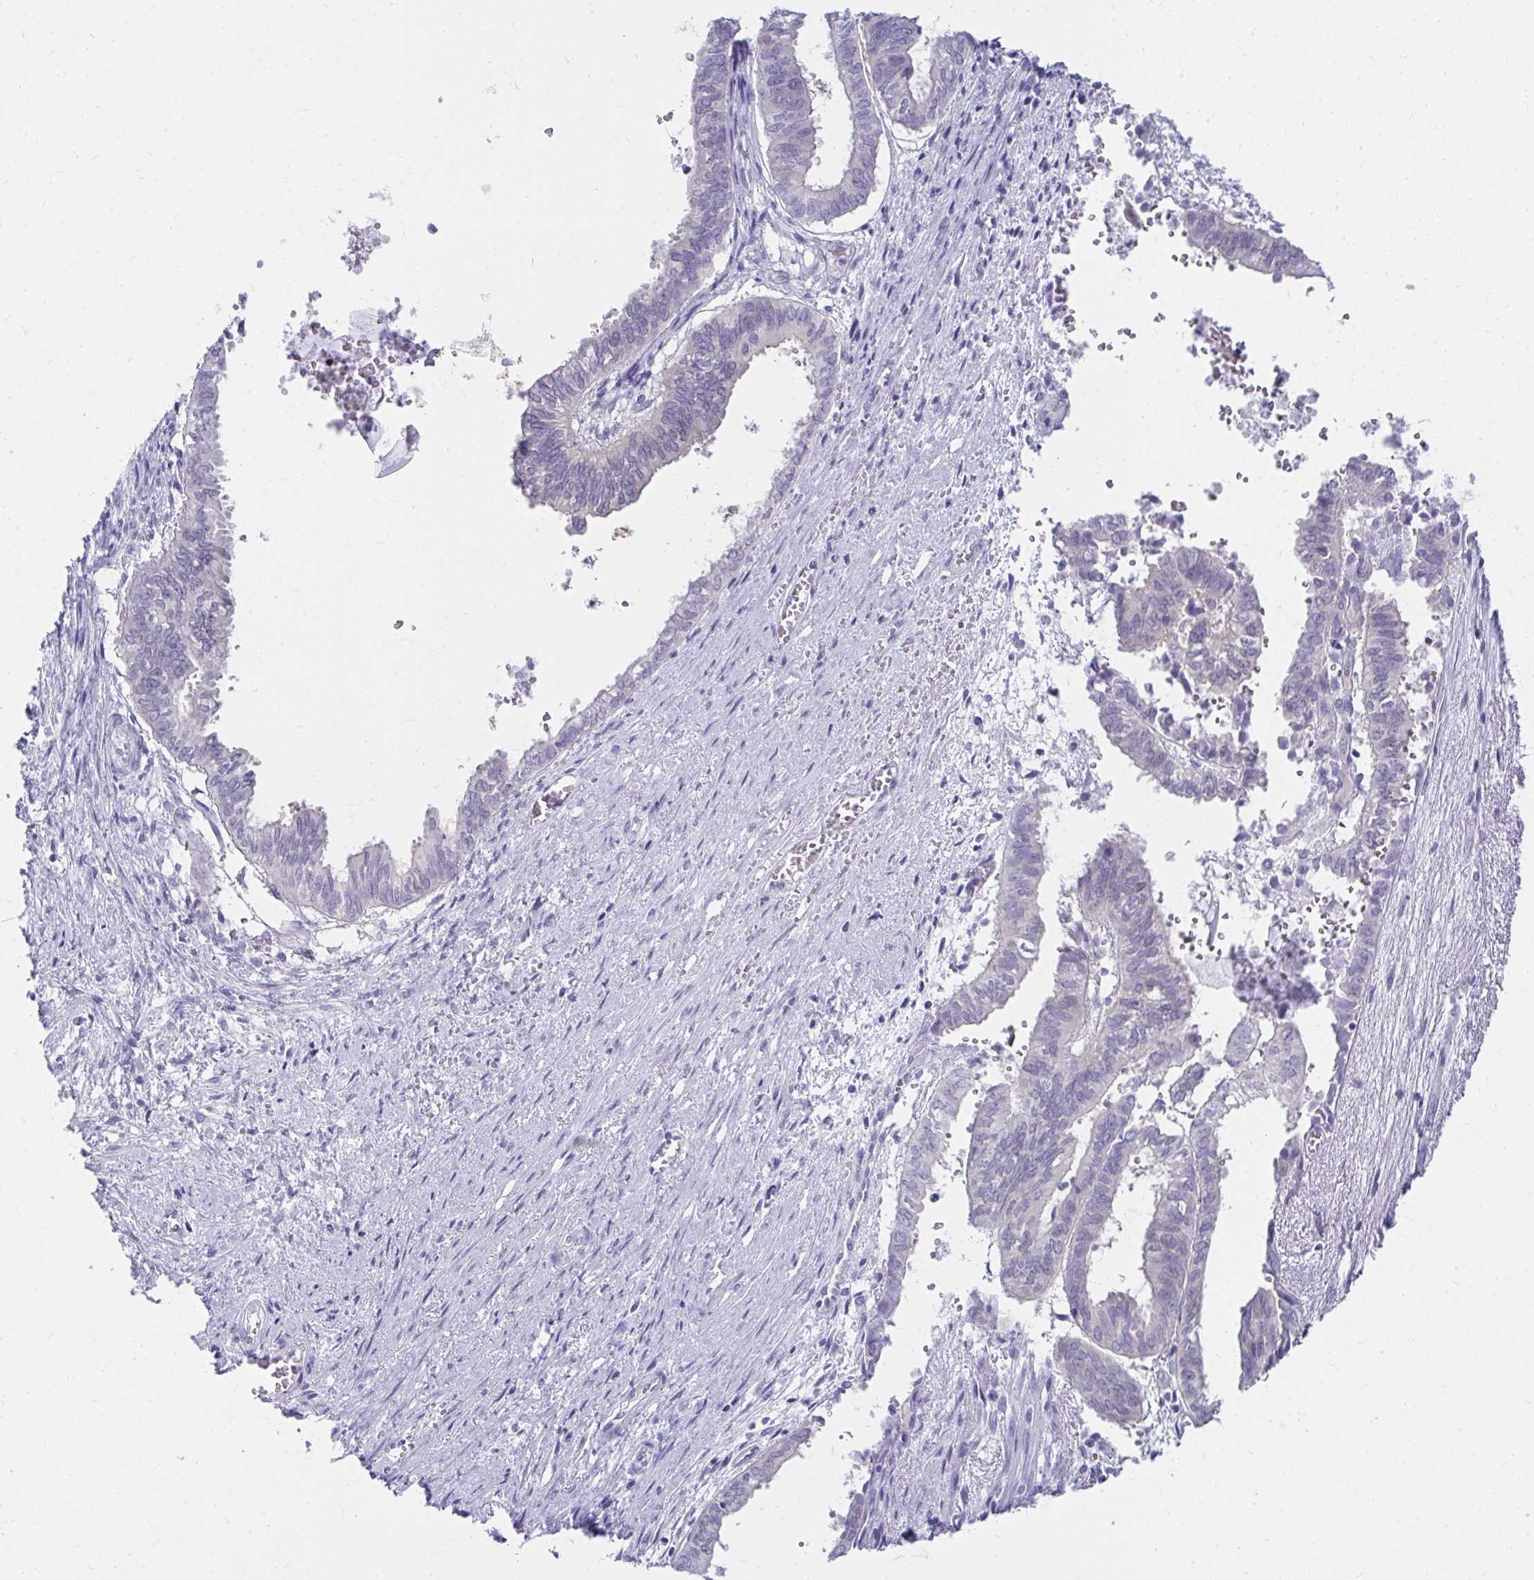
{"staining": {"intensity": "negative", "quantity": "none", "location": "none"}, "tissue": "ovarian cancer", "cell_type": "Tumor cells", "image_type": "cancer", "snomed": [{"axis": "morphology", "description": "Carcinoma, endometroid"}, {"axis": "topography", "description": "Ovary"}], "caption": "High magnification brightfield microscopy of ovarian endometroid carcinoma stained with DAB (3,3'-diaminobenzidine) (brown) and counterstained with hematoxylin (blue): tumor cells show no significant positivity. The staining is performed using DAB brown chromogen with nuclei counter-stained in using hematoxylin.", "gene": "C19orf81", "patient": {"sex": "female", "age": 64}}